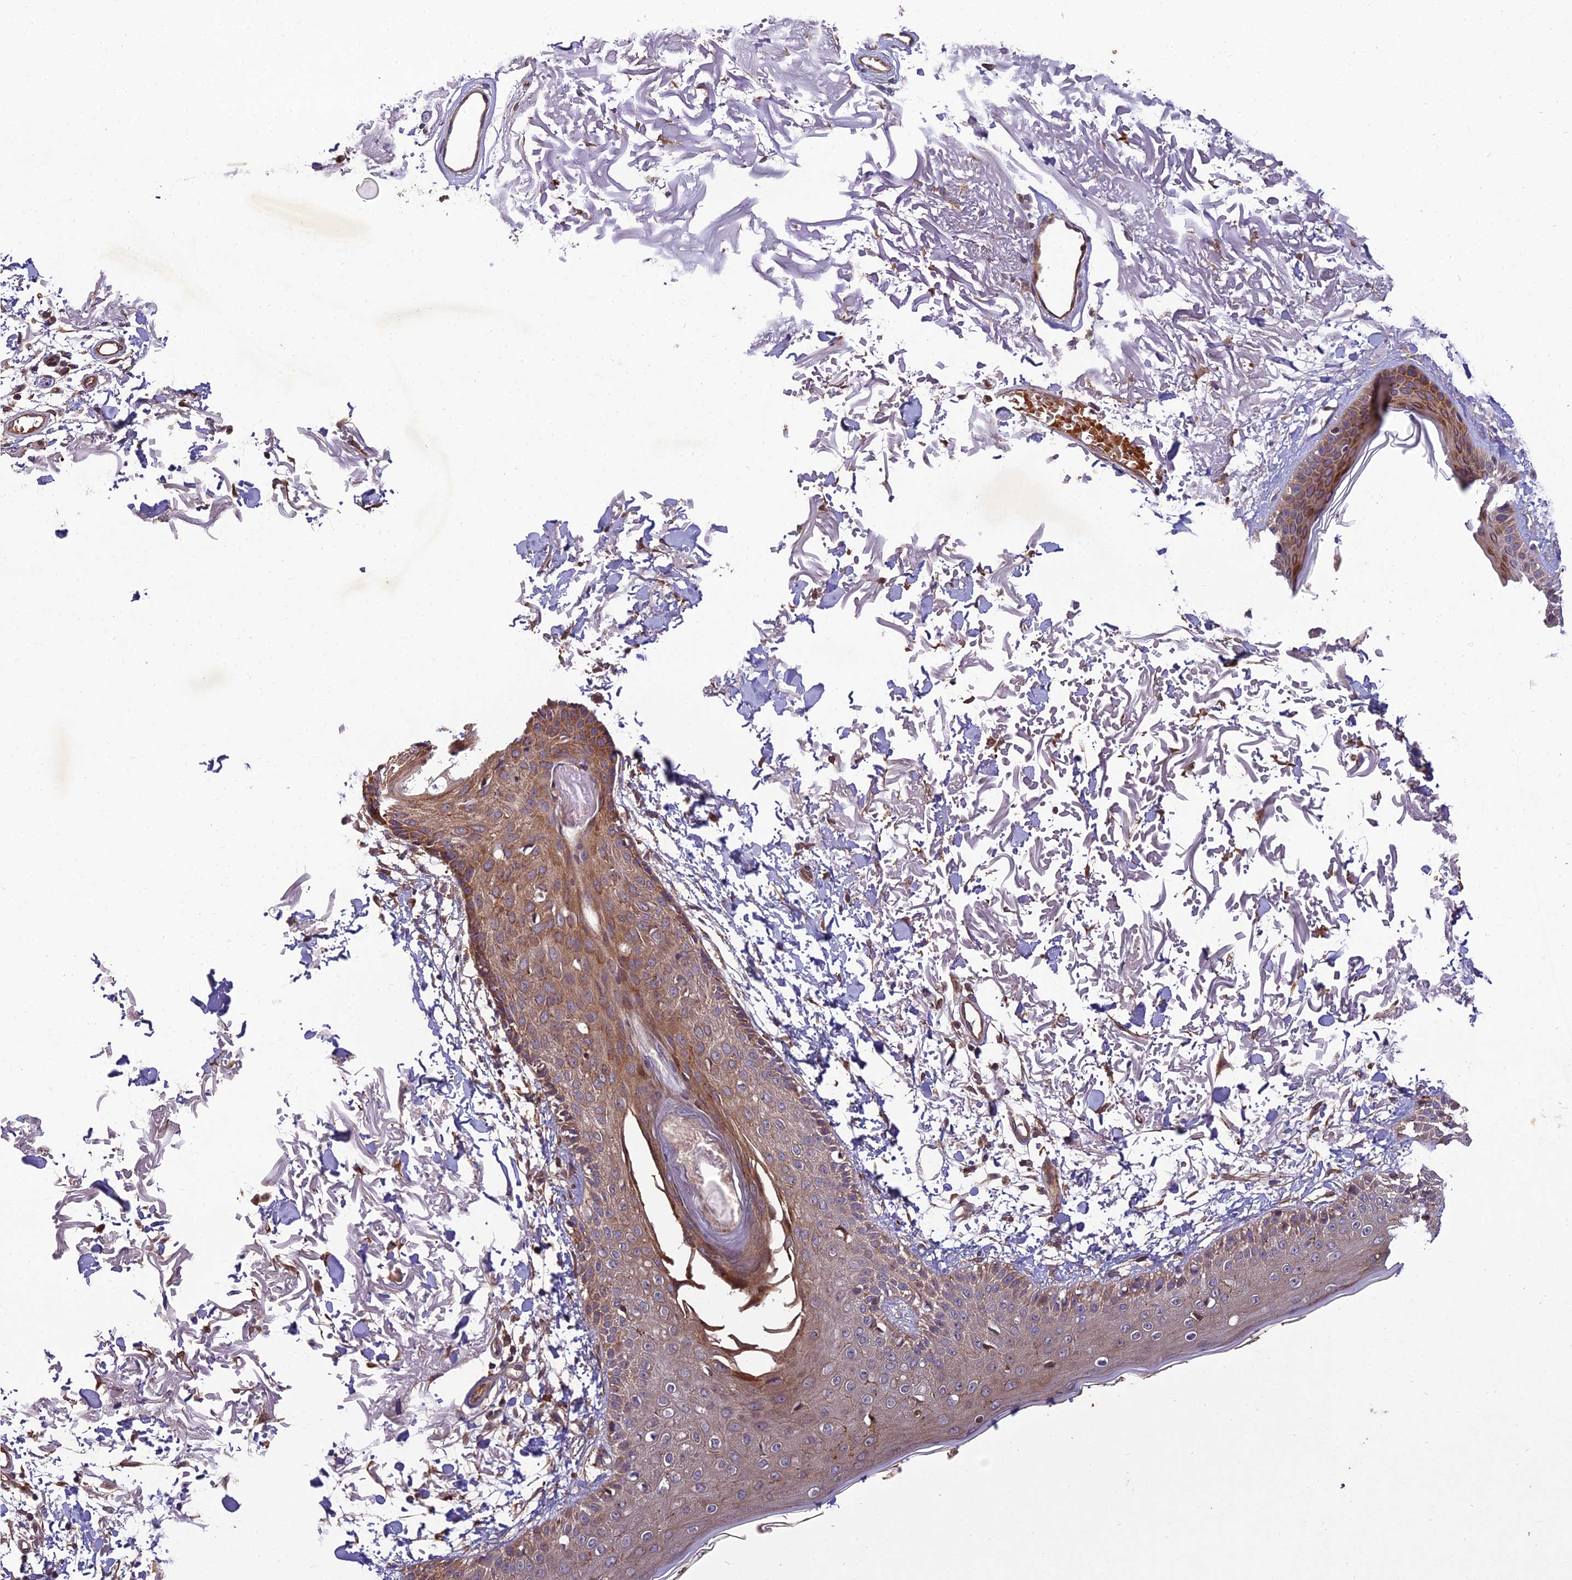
{"staining": {"intensity": "moderate", "quantity": ">75%", "location": "cytoplasmic/membranous"}, "tissue": "skin", "cell_type": "Fibroblasts", "image_type": "normal", "snomed": [{"axis": "morphology", "description": "Normal tissue, NOS"}, {"axis": "morphology", "description": "Squamous cell carcinoma, NOS"}, {"axis": "topography", "description": "Skin"}, {"axis": "topography", "description": "Peripheral nerve tissue"}], "caption": "High-magnification brightfield microscopy of unremarkable skin stained with DAB (brown) and counterstained with hematoxylin (blue). fibroblasts exhibit moderate cytoplasmic/membranous positivity is present in about>75% of cells.", "gene": "CENPL", "patient": {"sex": "male", "age": 83}}